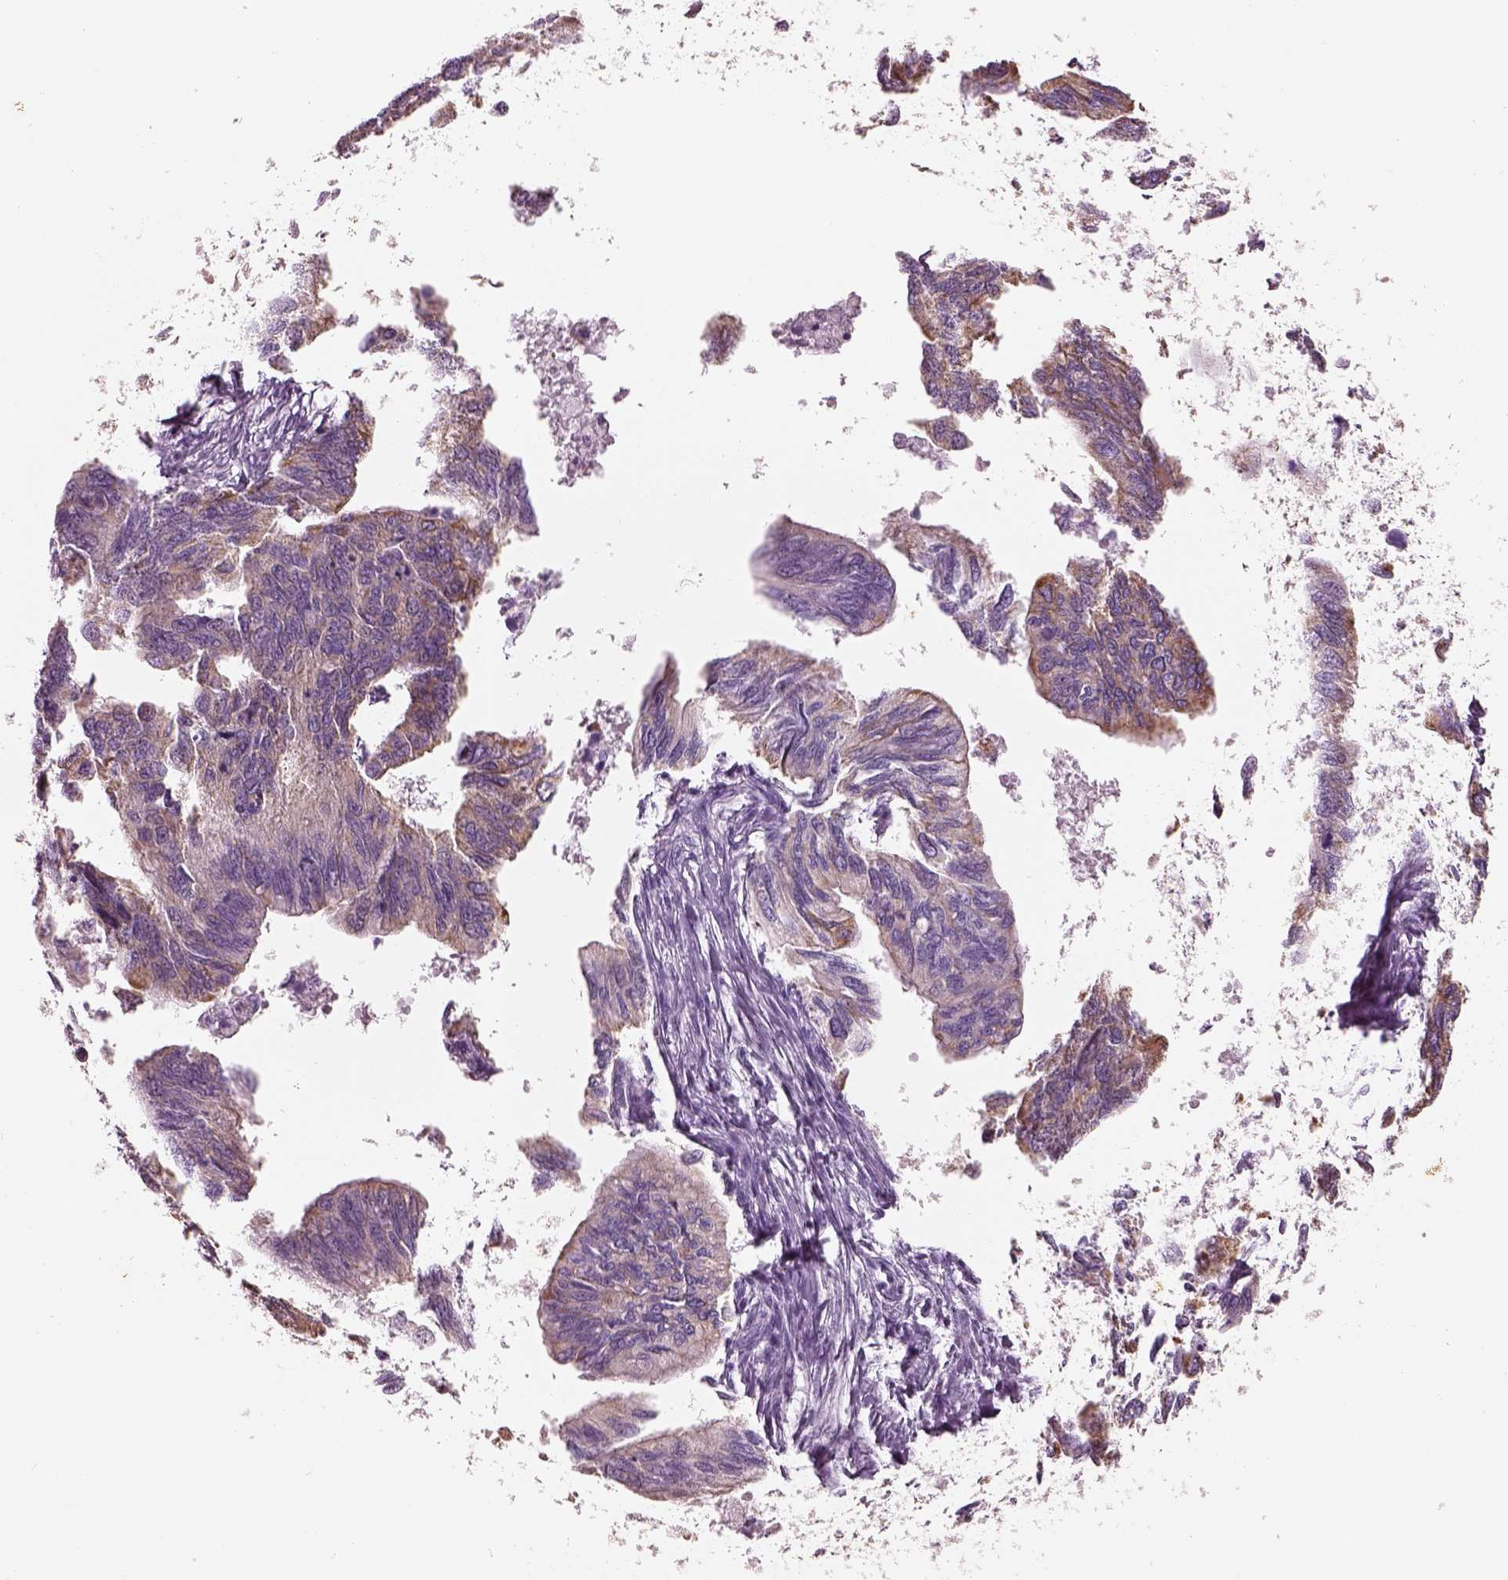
{"staining": {"intensity": "moderate", "quantity": ">75%", "location": "cytoplasmic/membranous"}, "tissue": "ovarian cancer", "cell_type": "Tumor cells", "image_type": "cancer", "snomed": [{"axis": "morphology", "description": "Cystadenocarcinoma, mucinous, NOS"}, {"axis": "topography", "description": "Ovary"}], "caption": "Protein staining of ovarian cancer (mucinous cystadenocarcinoma) tissue shows moderate cytoplasmic/membranous expression in about >75% of tumor cells.", "gene": "ELSPBP1", "patient": {"sex": "female", "age": 76}}